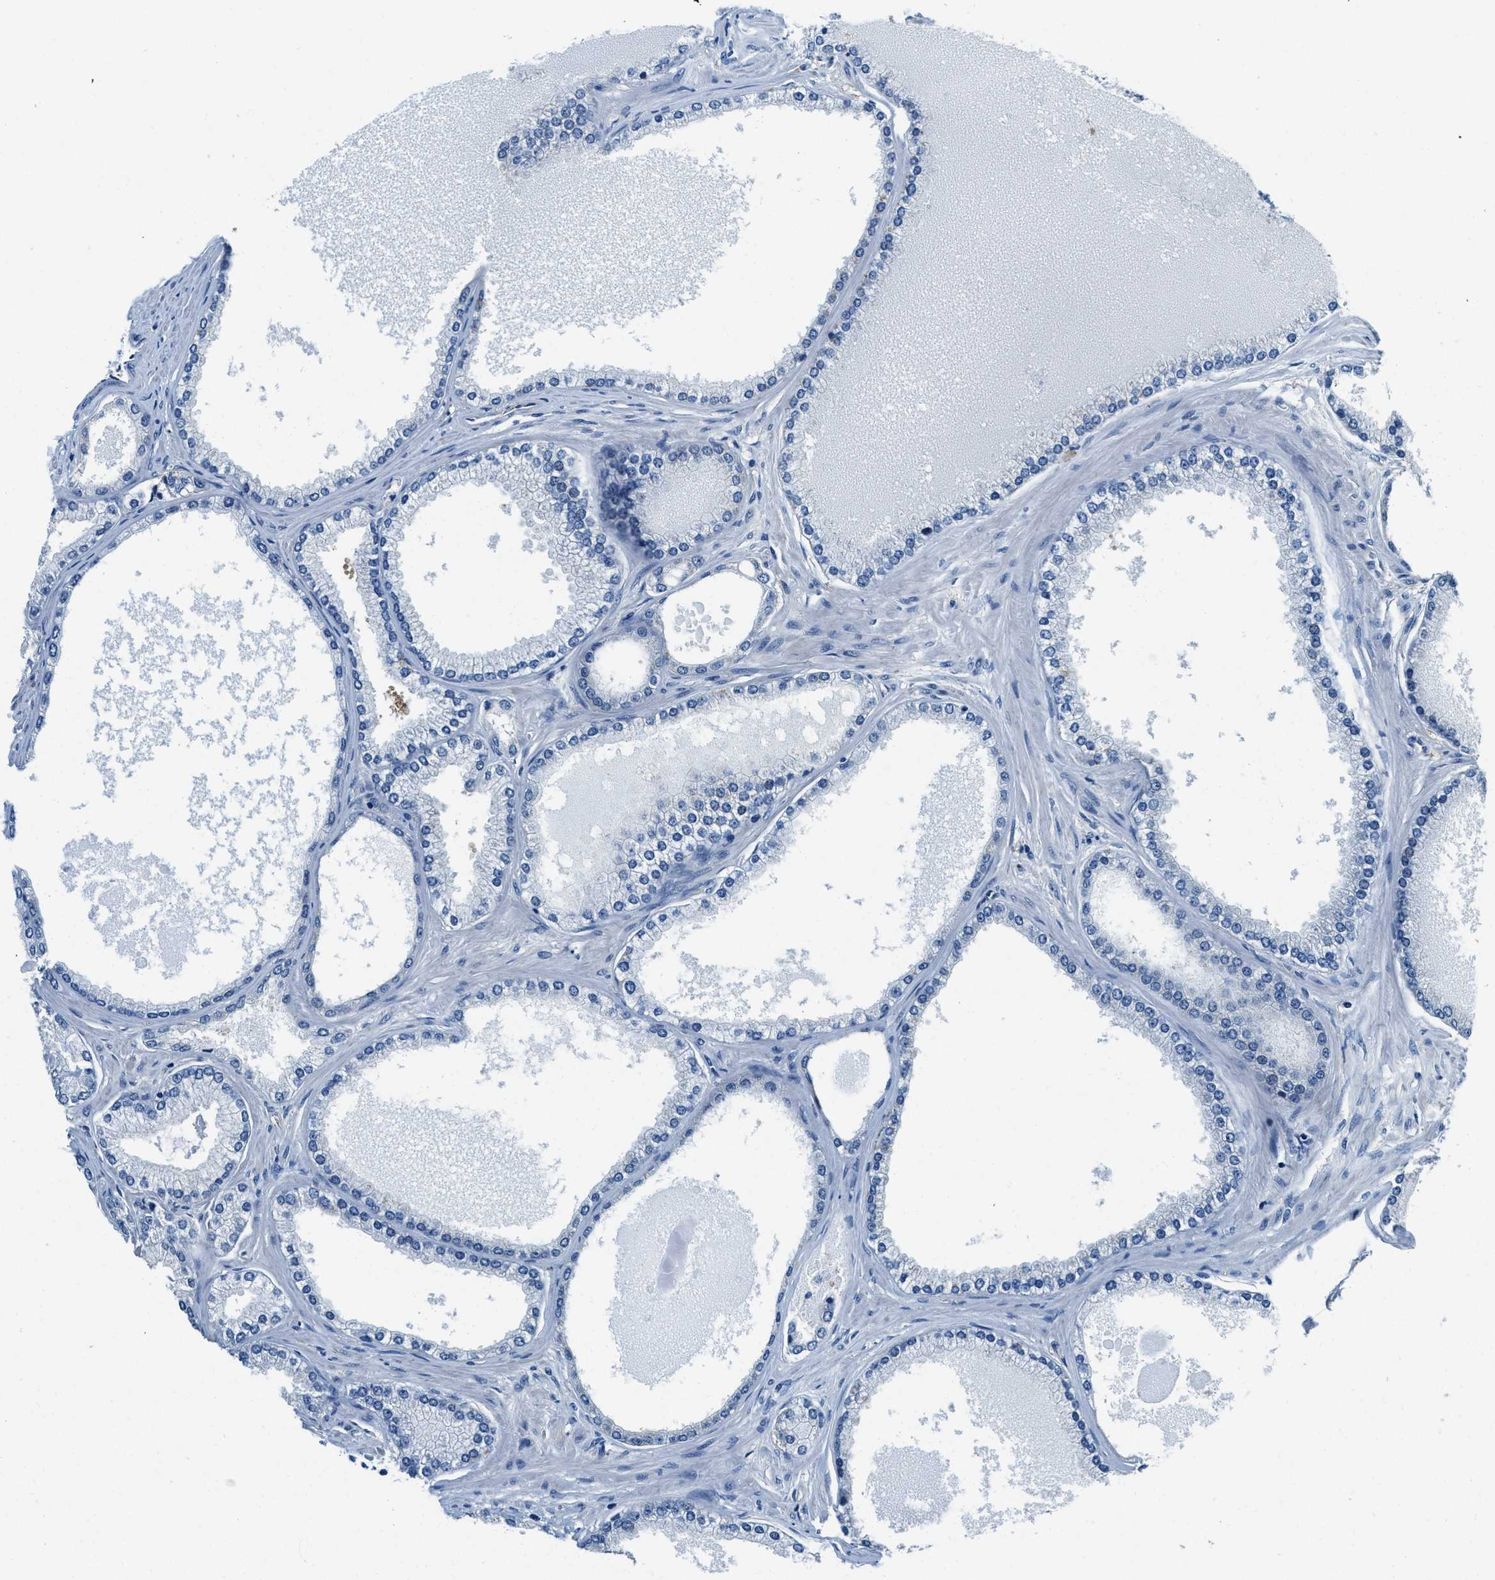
{"staining": {"intensity": "negative", "quantity": "none", "location": "none"}, "tissue": "prostate cancer", "cell_type": "Tumor cells", "image_type": "cancer", "snomed": [{"axis": "morphology", "description": "Adenocarcinoma, High grade"}, {"axis": "topography", "description": "Prostate"}], "caption": "Immunohistochemistry histopathology image of adenocarcinoma (high-grade) (prostate) stained for a protein (brown), which displays no staining in tumor cells.", "gene": "TWF1", "patient": {"sex": "male", "age": 61}}